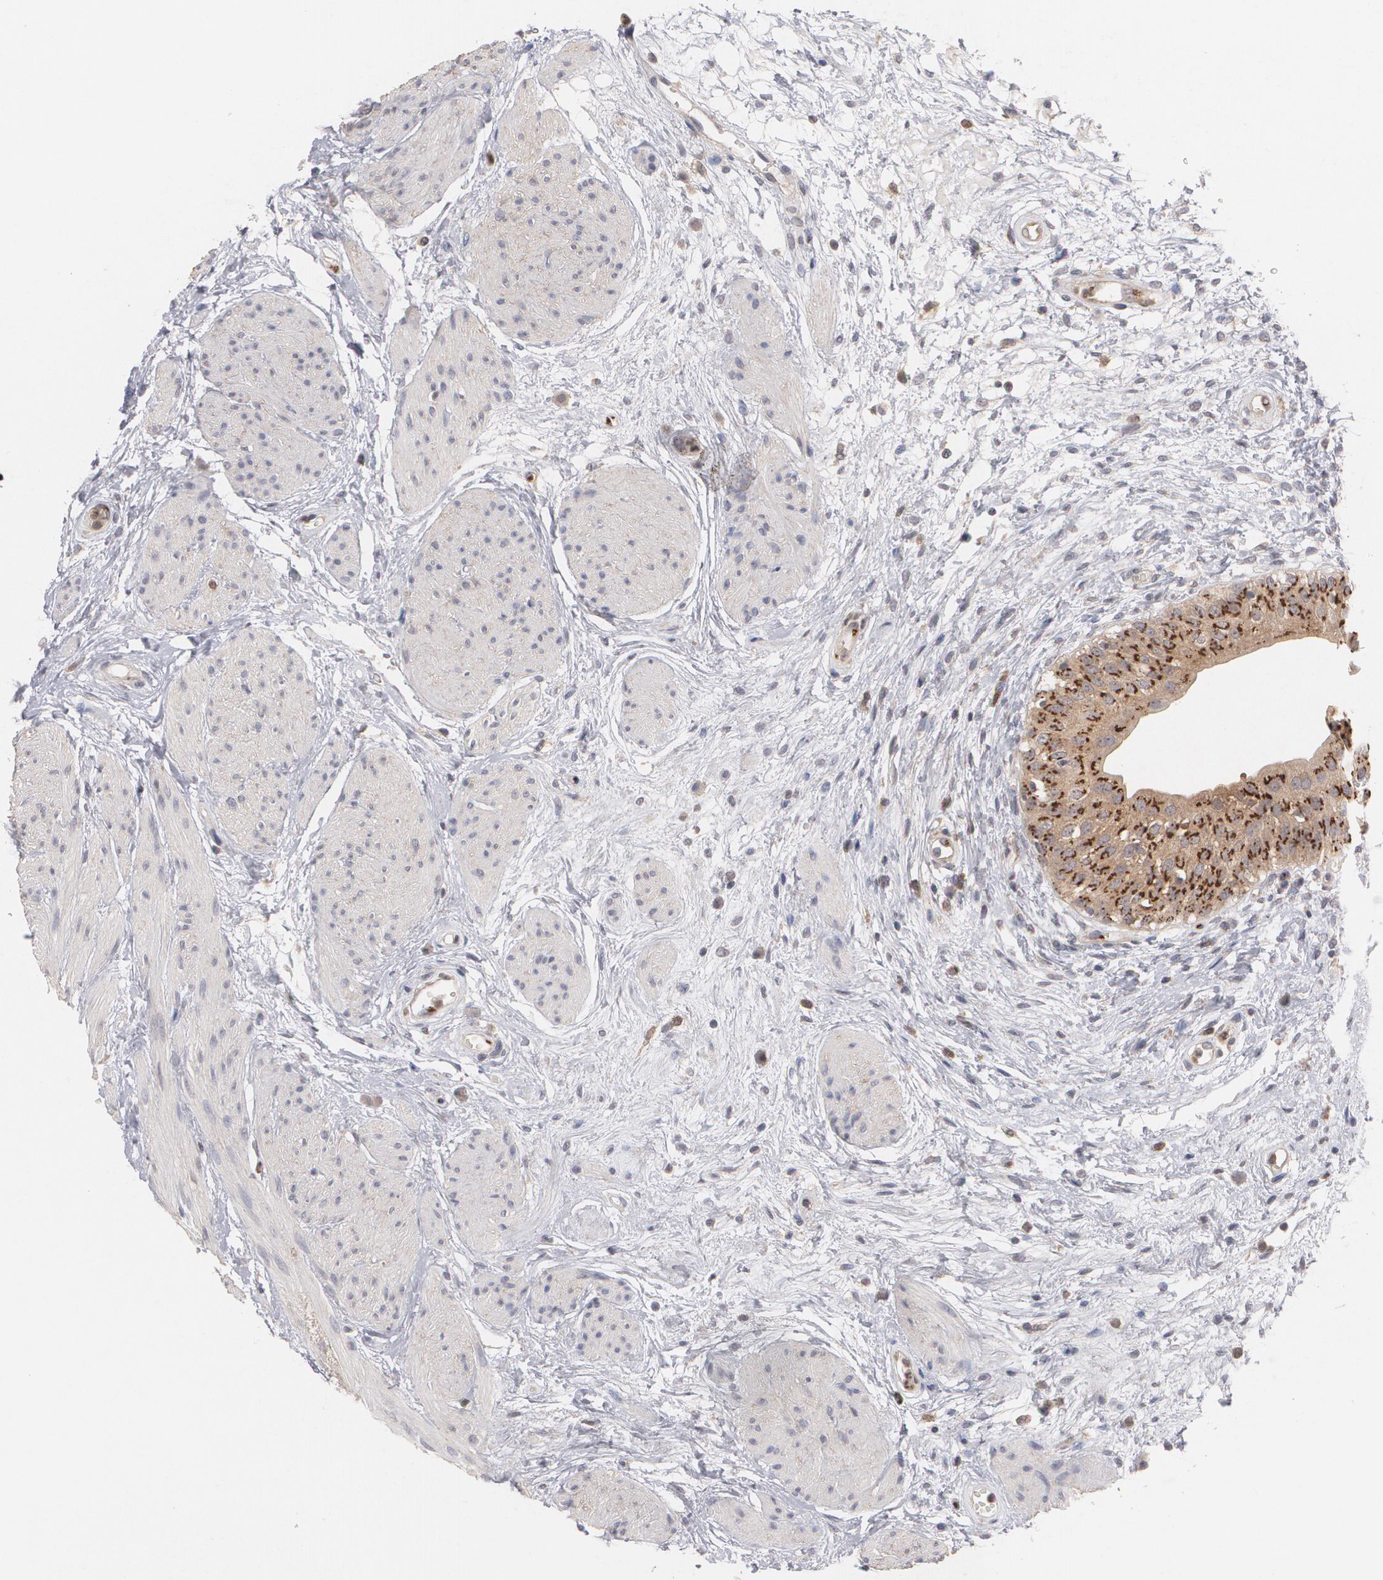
{"staining": {"intensity": "weak", "quantity": ">75%", "location": "cytoplasmic/membranous"}, "tissue": "urinary bladder", "cell_type": "Urothelial cells", "image_type": "normal", "snomed": [{"axis": "morphology", "description": "Normal tissue, NOS"}, {"axis": "topography", "description": "Urinary bladder"}], "caption": "Urothelial cells display weak cytoplasmic/membranous staining in about >75% of cells in benign urinary bladder. (brown staining indicates protein expression, while blue staining denotes nuclei).", "gene": "HTT", "patient": {"sex": "female", "age": 55}}